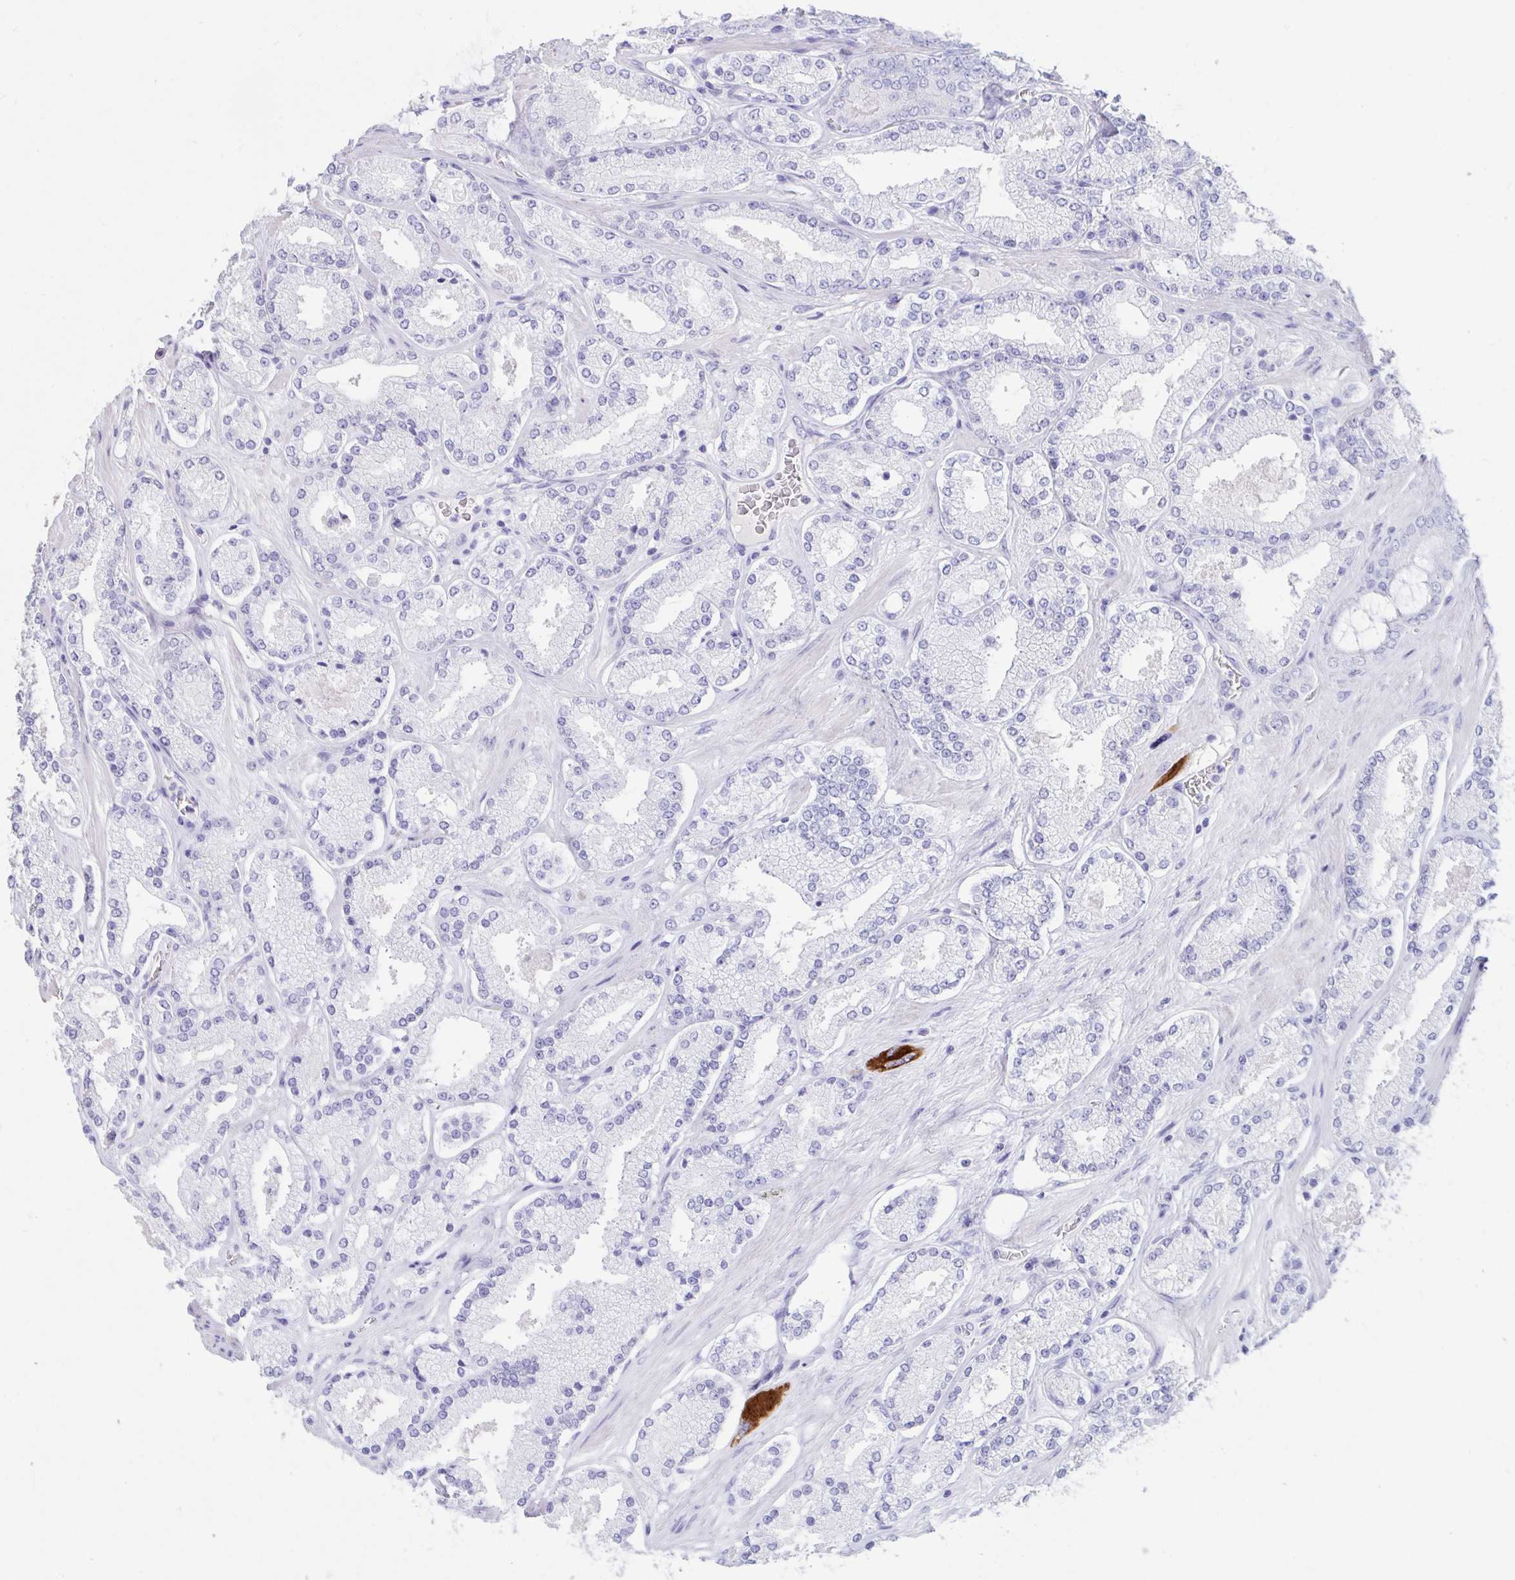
{"staining": {"intensity": "negative", "quantity": "none", "location": "none"}, "tissue": "prostate cancer", "cell_type": "Tumor cells", "image_type": "cancer", "snomed": [{"axis": "morphology", "description": "Adenocarcinoma, High grade"}, {"axis": "topography", "description": "Prostate"}], "caption": "There is no significant expression in tumor cells of high-grade adenocarcinoma (prostate).", "gene": "TNNC1", "patient": {"sex": "male", "age": 63}}